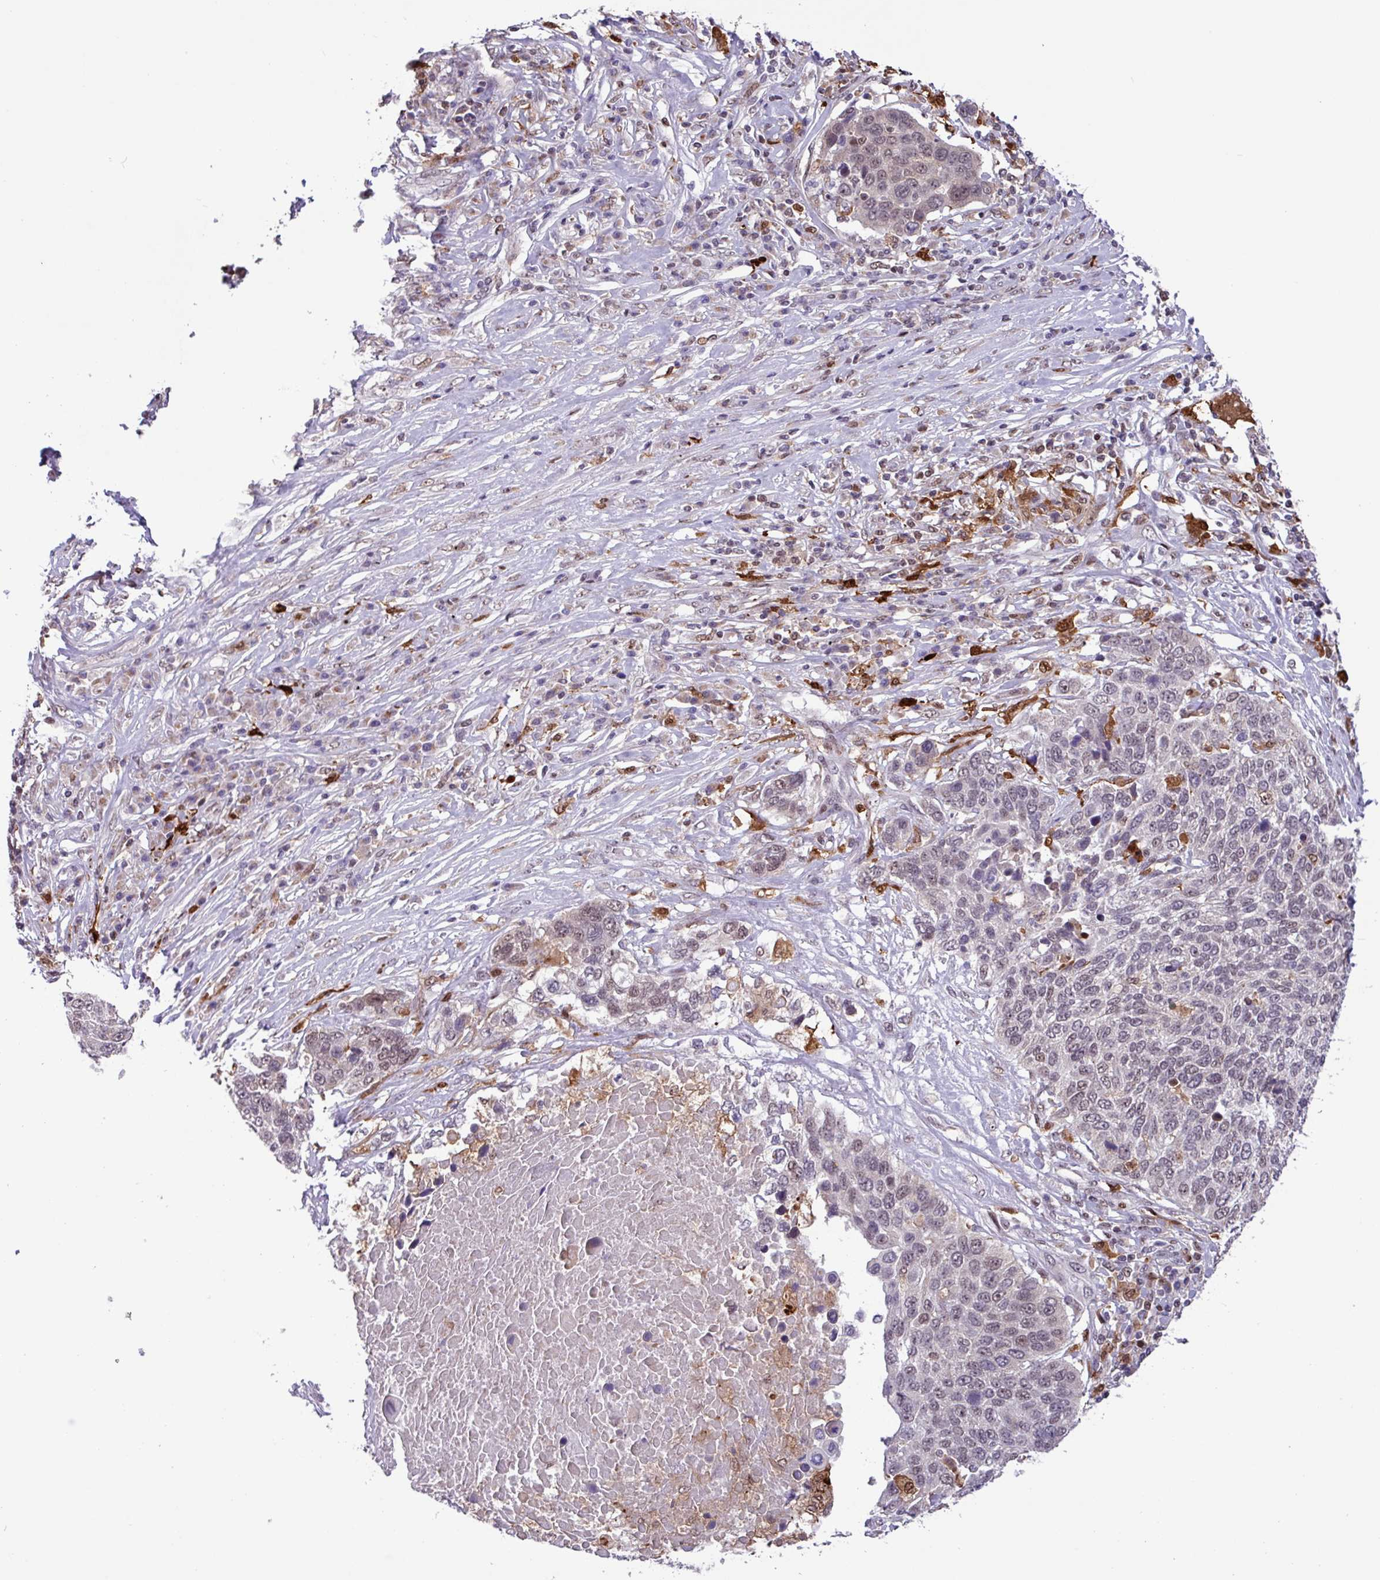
{"staining": {"intensity": "weak", "quantity": "25%-75%", "location": "nuclear"}, "tissue": "lung cancer", "cell_type": "Tumor cells", "image_type": "cancer", "snomed": [{"axis": "morphology", "description": "Squamous cell carcinoma, NOS"}, {"axis": "topography", "description": "Lung"}], "caption": "Tumor cells exhibit weak nuclear staining in about 25%-75% of cells in lung cancer.", "gene": "BRD3", "patient": {"sex": "male", "age": 66}}